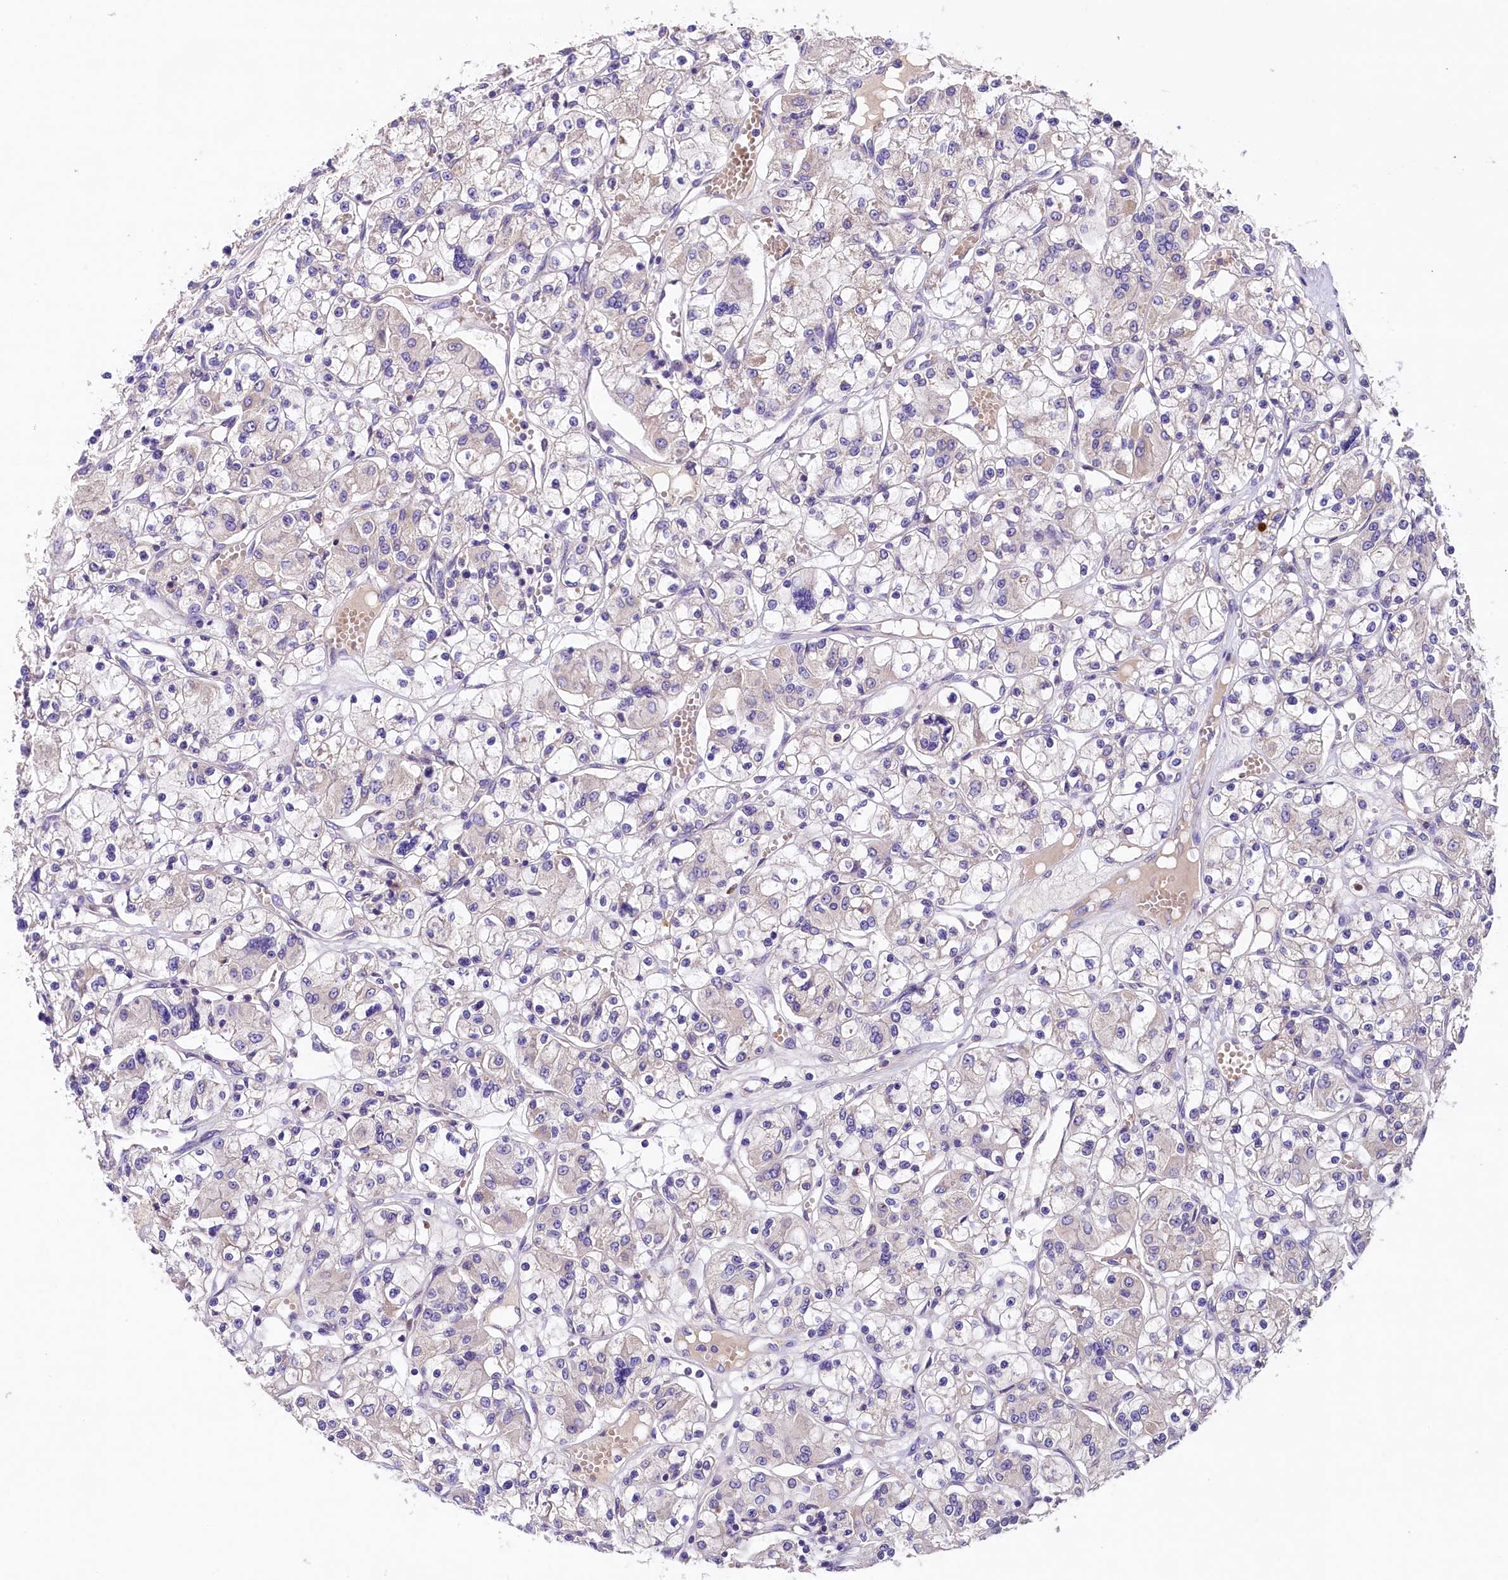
{"staining": {"intensity": "weak", "quantity": "<25%", "location": "cytoplasmic/membranous"}, "tissue": "renal cancer", "cell_type": "Tumor cells", "image_type": "cancer", "snomed": [{"axis": "morphology", "description": "Adenocarcinoma, NOS"}, {"axis": "topography", "description": "Kidney"}], "caption": "Immunohistochemistry micrograph of neoplastic tissue: adenocarcinoma (renal) stained with DAB demonstrates no significant protein positivity in tumor cells.", "gene": "PMPCB", "patient": {"sex": "female", "age": 59}}